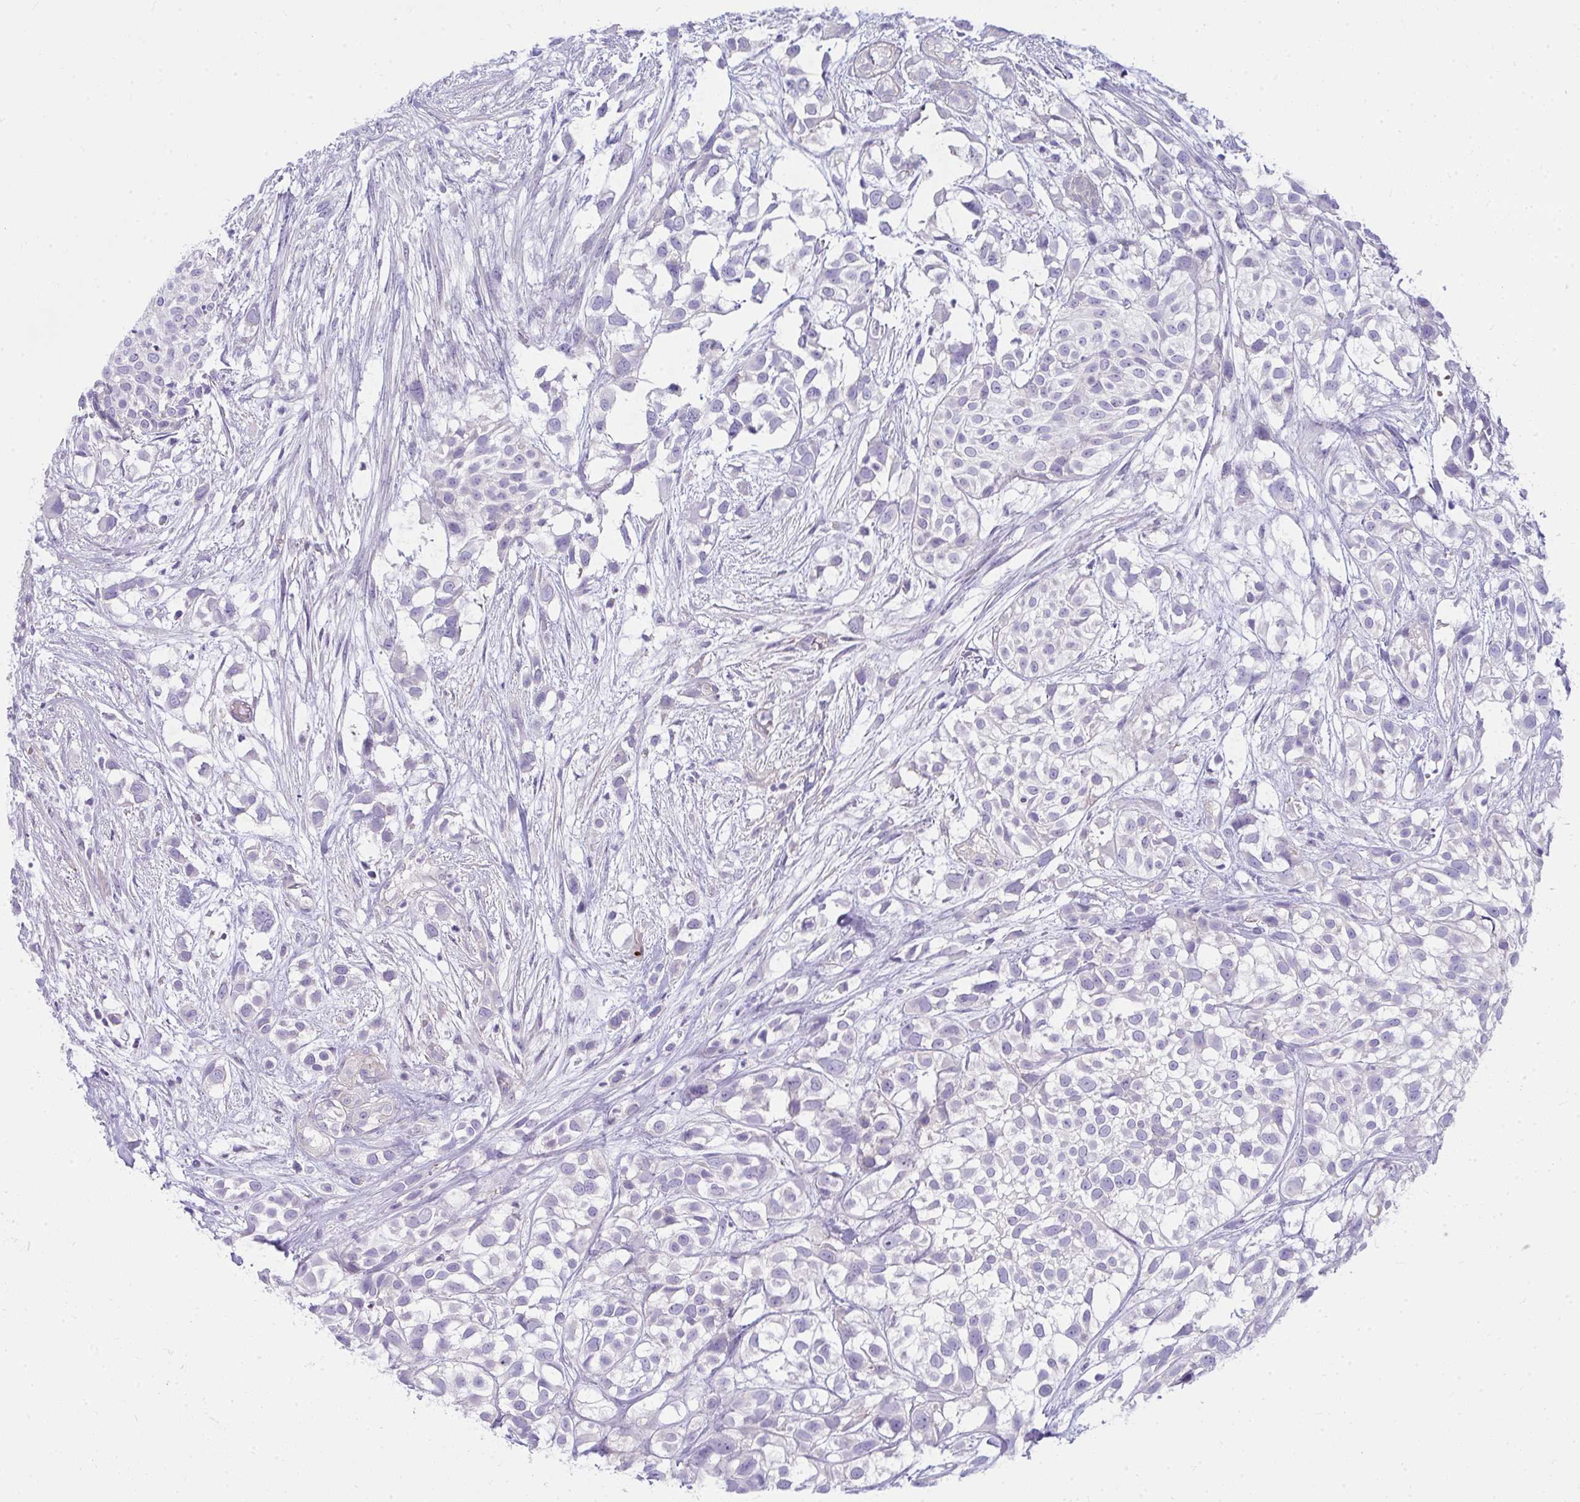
{"staining": {"intensity": "negative", "quantity": "none", "location": "none"}, "tissue": "urothelial cancer", "cell_type": "Tumor cells", "image_type": "cancer", "snomed": [{"axis": "morphology", "description": "Urothelial carcinoma, High grade"}, {"axis": "topography", "description": "Urinary bladder"}], "caption": "Immunohistochemical staining of human urothelial cancer shows no significant staining in tumor cells.", "gene": "LRRC36", "patient": {"sex": "male", "age": 56}}